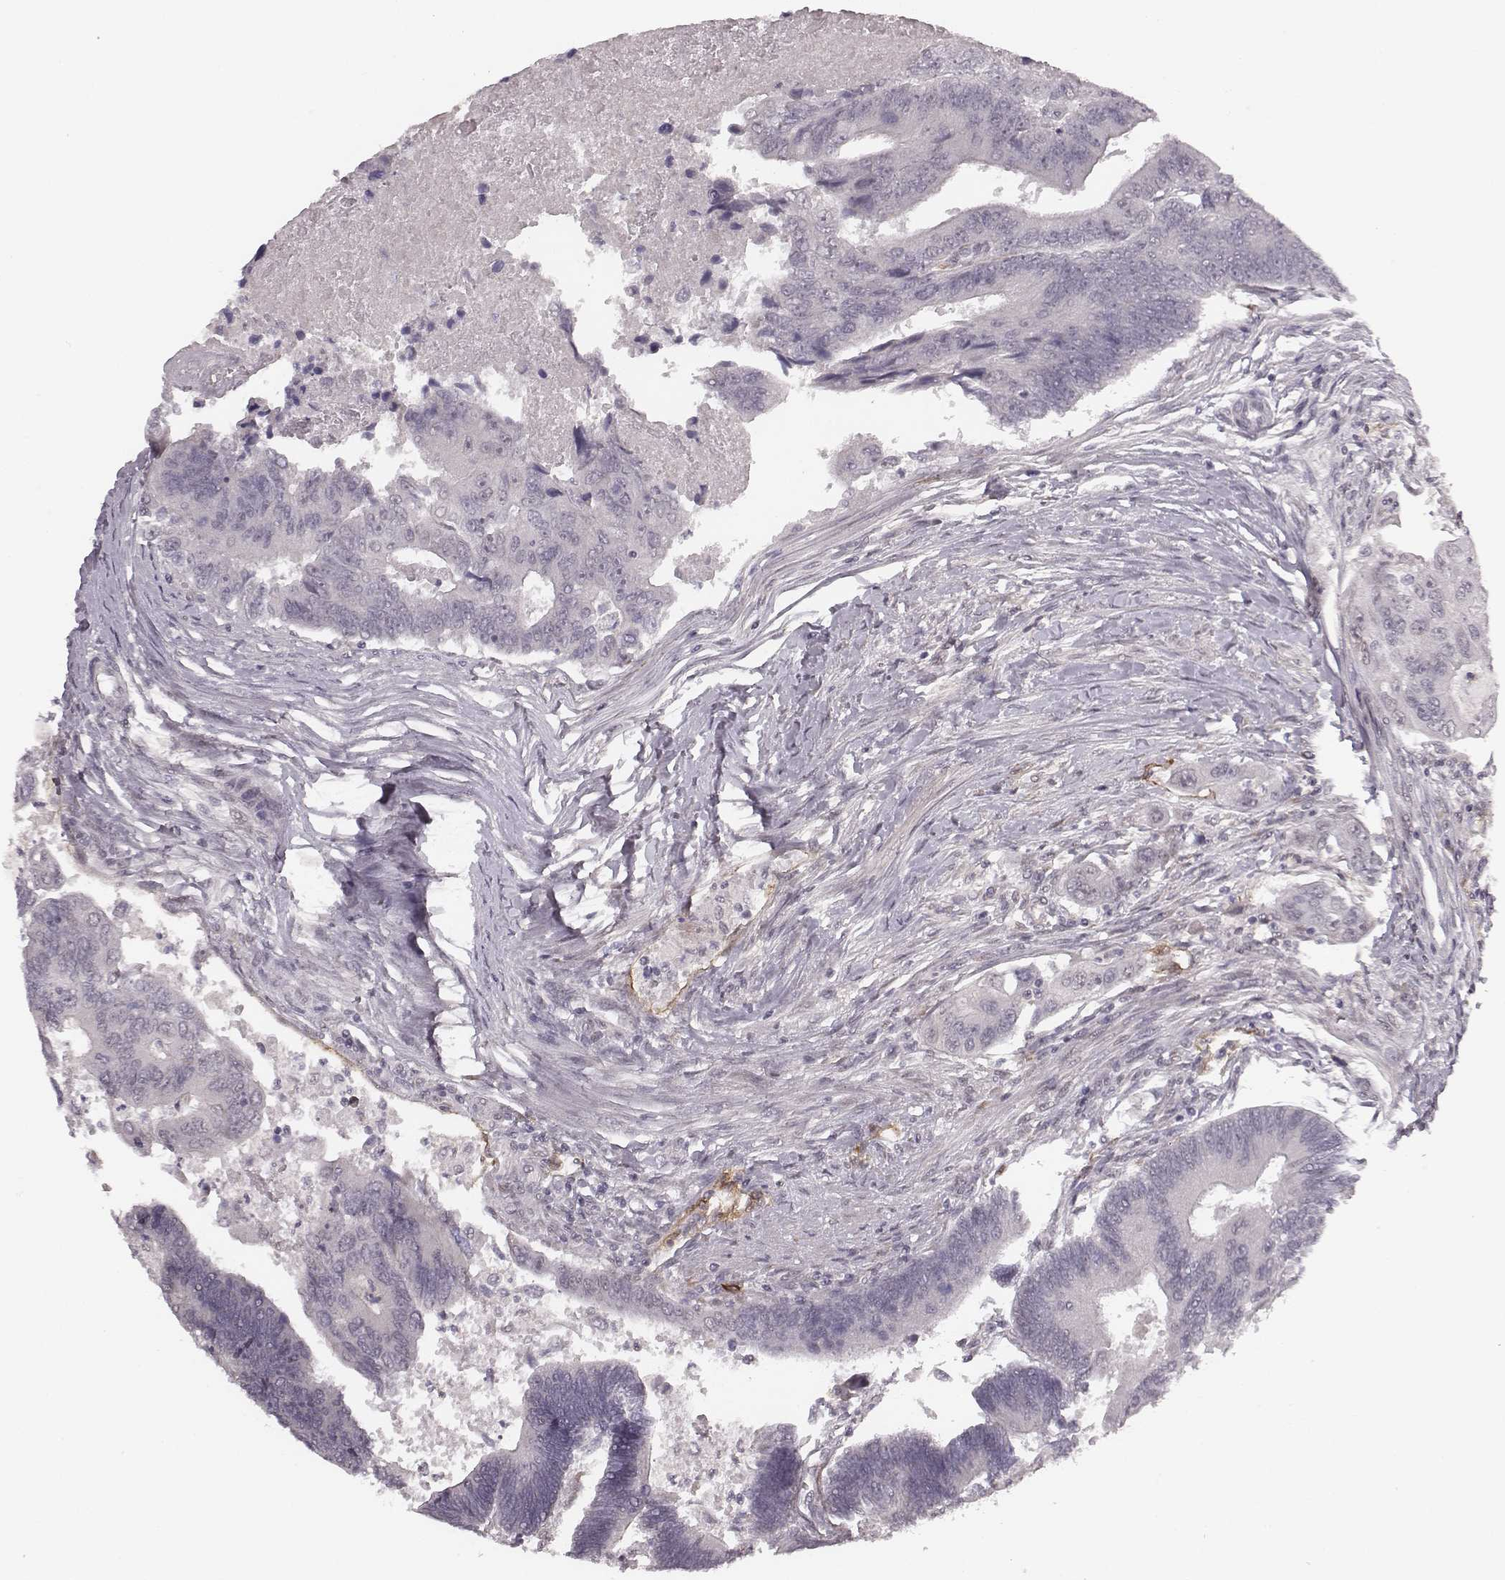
{"staining": {"intensity": "negative", "quantity": "none", "location": "none"}, "tissue": "colorectal cancer", "cell_type": "Tumor cells", "image_type": "cancer", "snomed": [{"axis": "morphology", "description": "Adenocarcinoma, NOS"}, {"axis": "topography", "description": "Colon"}], "caption": "This is an immunohistochemistry histopathology image of human adenocarcinoma (colorectal). There is no expression in tumor cells.", "gene": "RPGRIP1", "patient": {"sex": "female", "age": 67}}